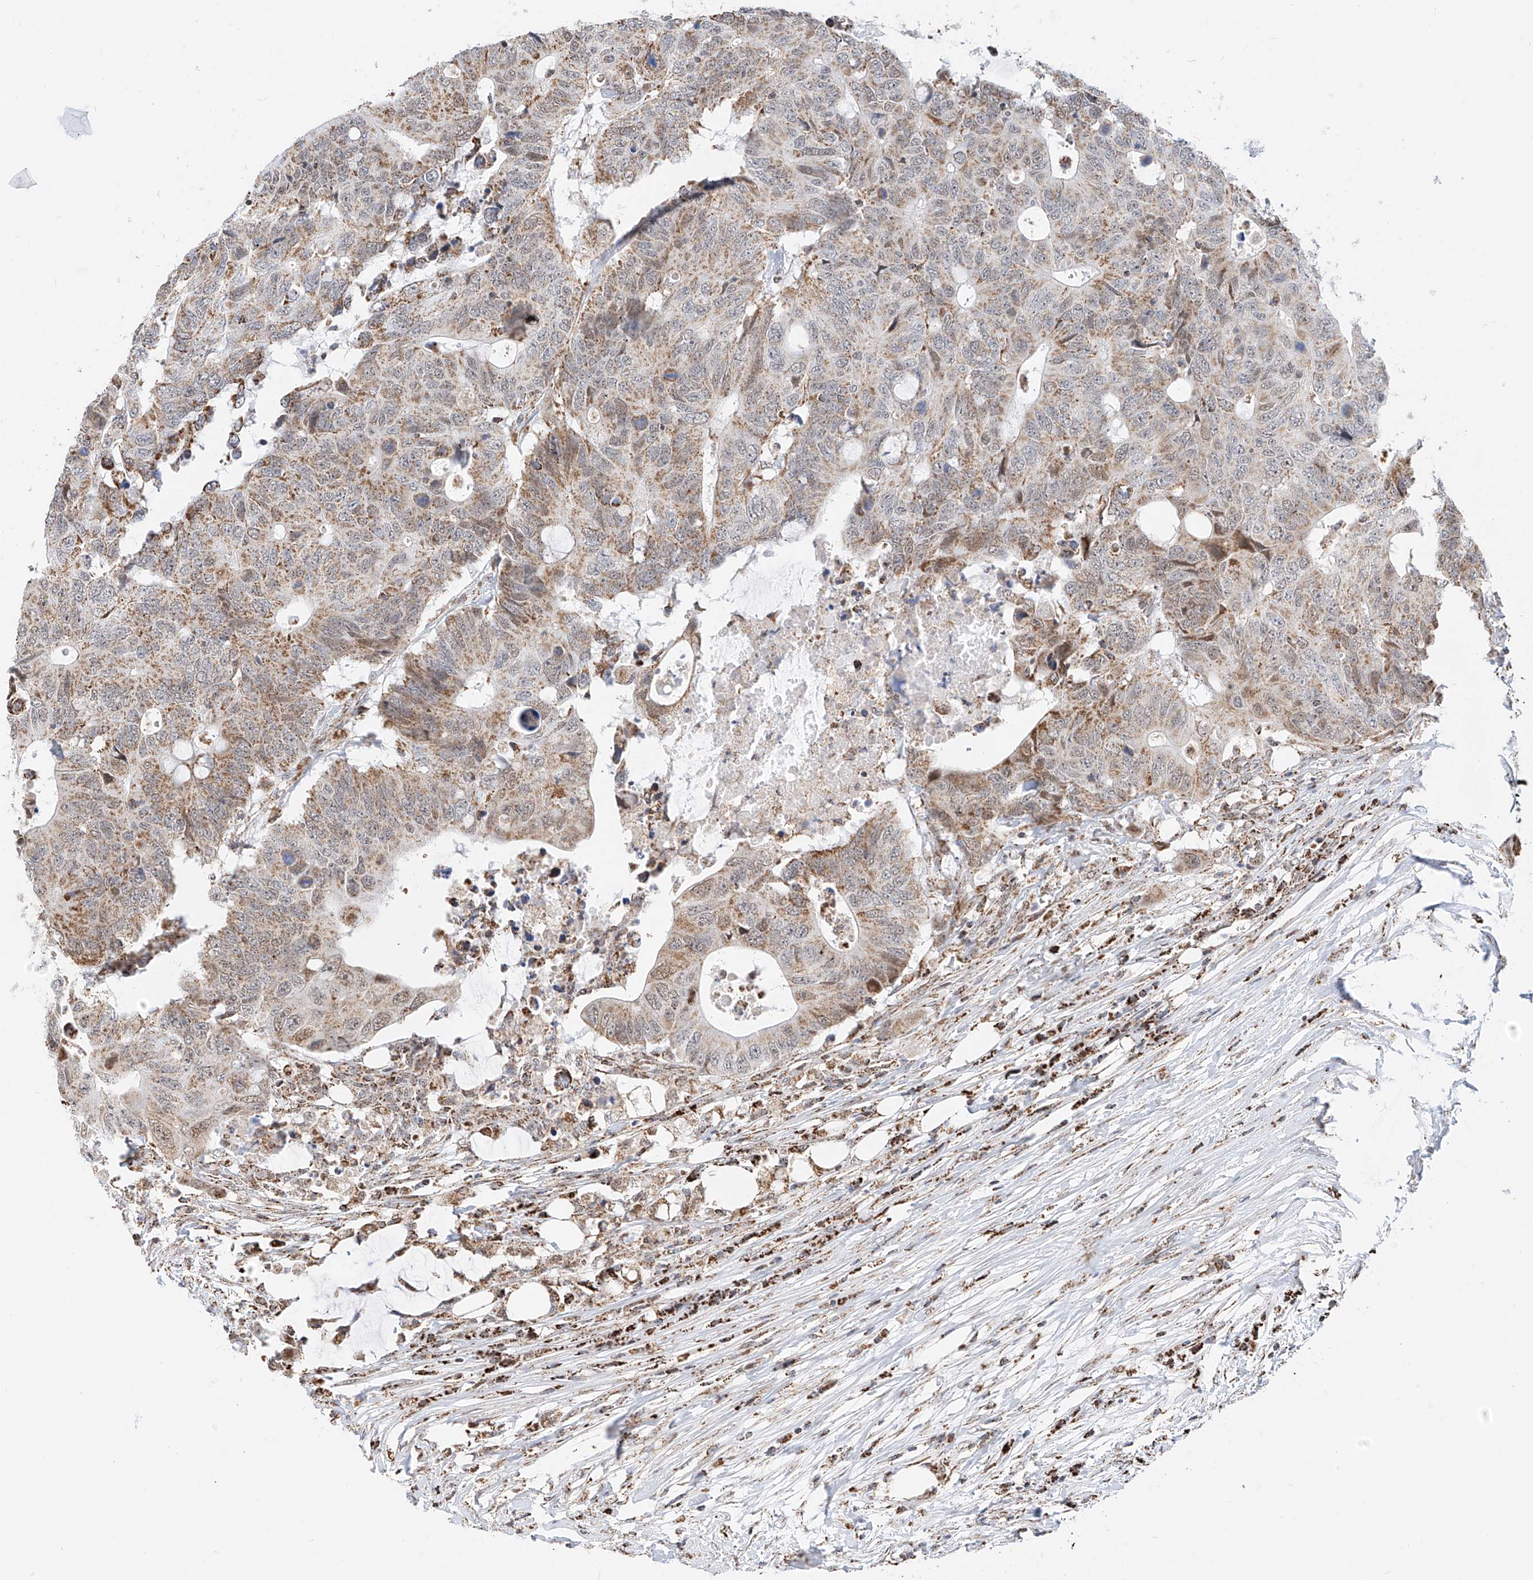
{"staining": {"intensity": "moderate", "quantity": ">75%", "location": "cytoplasmic/membranous"}, "tissue": "colorectal cancer", "cell_type": "Tumor cells", "image_type": "cancer", "snomed": [{"axis": "morphology", "description": "Adenocarcinoma, NOS"}, {"axis": "topography", "description": "Colon"}], "caption": "Immunohistochemistry photomicrograph of neoplastic tissue: adenocarcinoma (colorectal) stained using IHC shows medium levels of moderate protein expression localized specifically in the cytoplasmic/membranous of tumor cells, appearing as a cytoplasmic/membranous brown color.", "gene": "NALCN", "patient": {"sex": "male", "age": 71}}